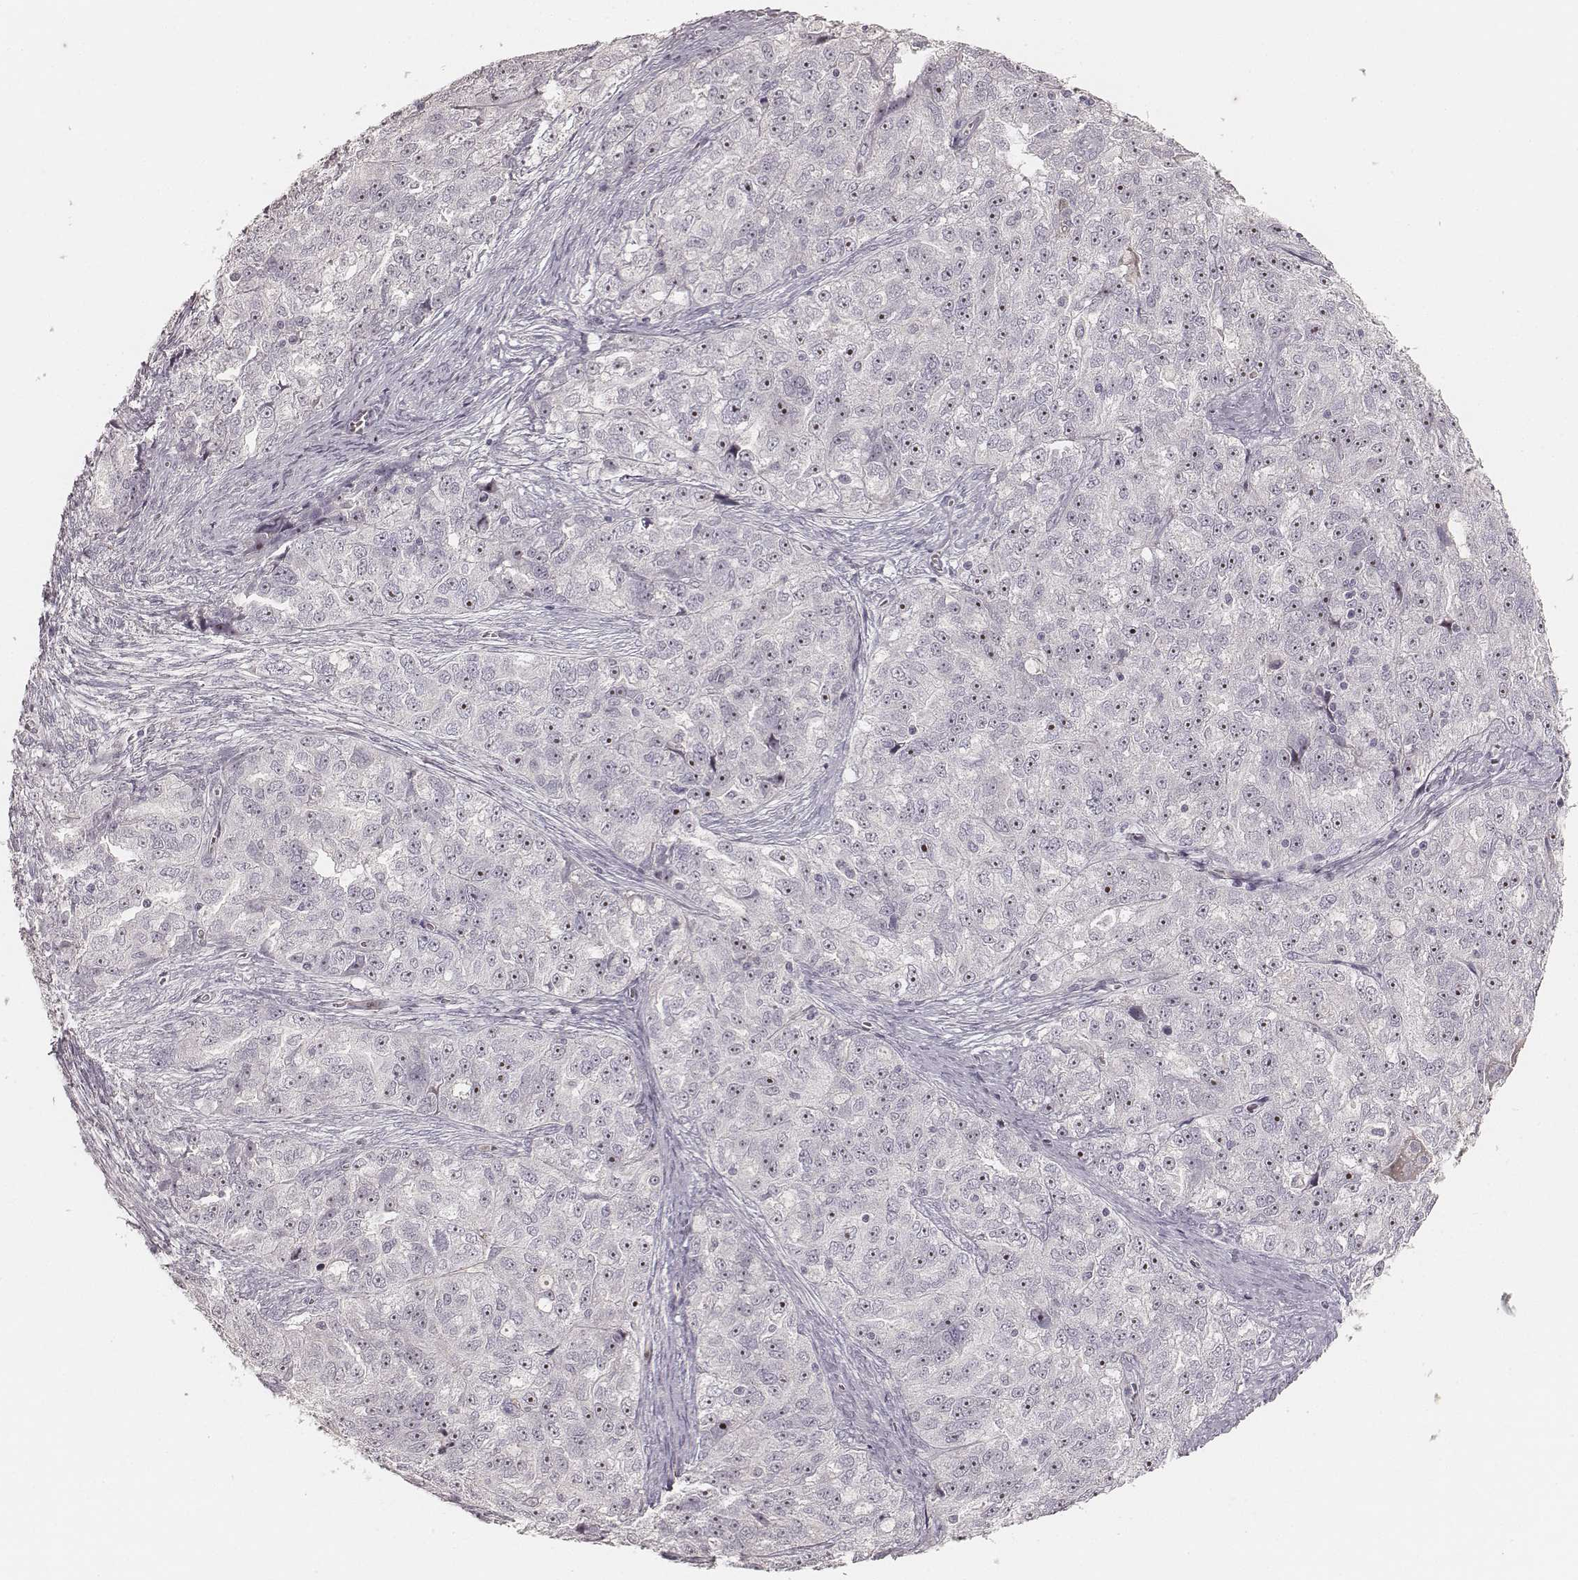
{"staining": {"intensity": "strong", "quantity": "25%-75%", "location": "nuclear"}, "tissue": "ovarian cancer", "cell_type": "Tumor cells", "image_type": "cancer", "snomed": [{"axis": "morphology", "description": "Cystadenocarcinoma, serous, NOS"}, {"axis": "topography", "description": "Ovary"}], "caption": "Immunohistochemical staining of ovarian cancer (serous cystadenocarcinoma) displays high levels of strong nuclear protein expression in about 25%-75% of tumor cells.", "gene": "MADCAM1", "patient": {"sex": "female", "age": 51}}